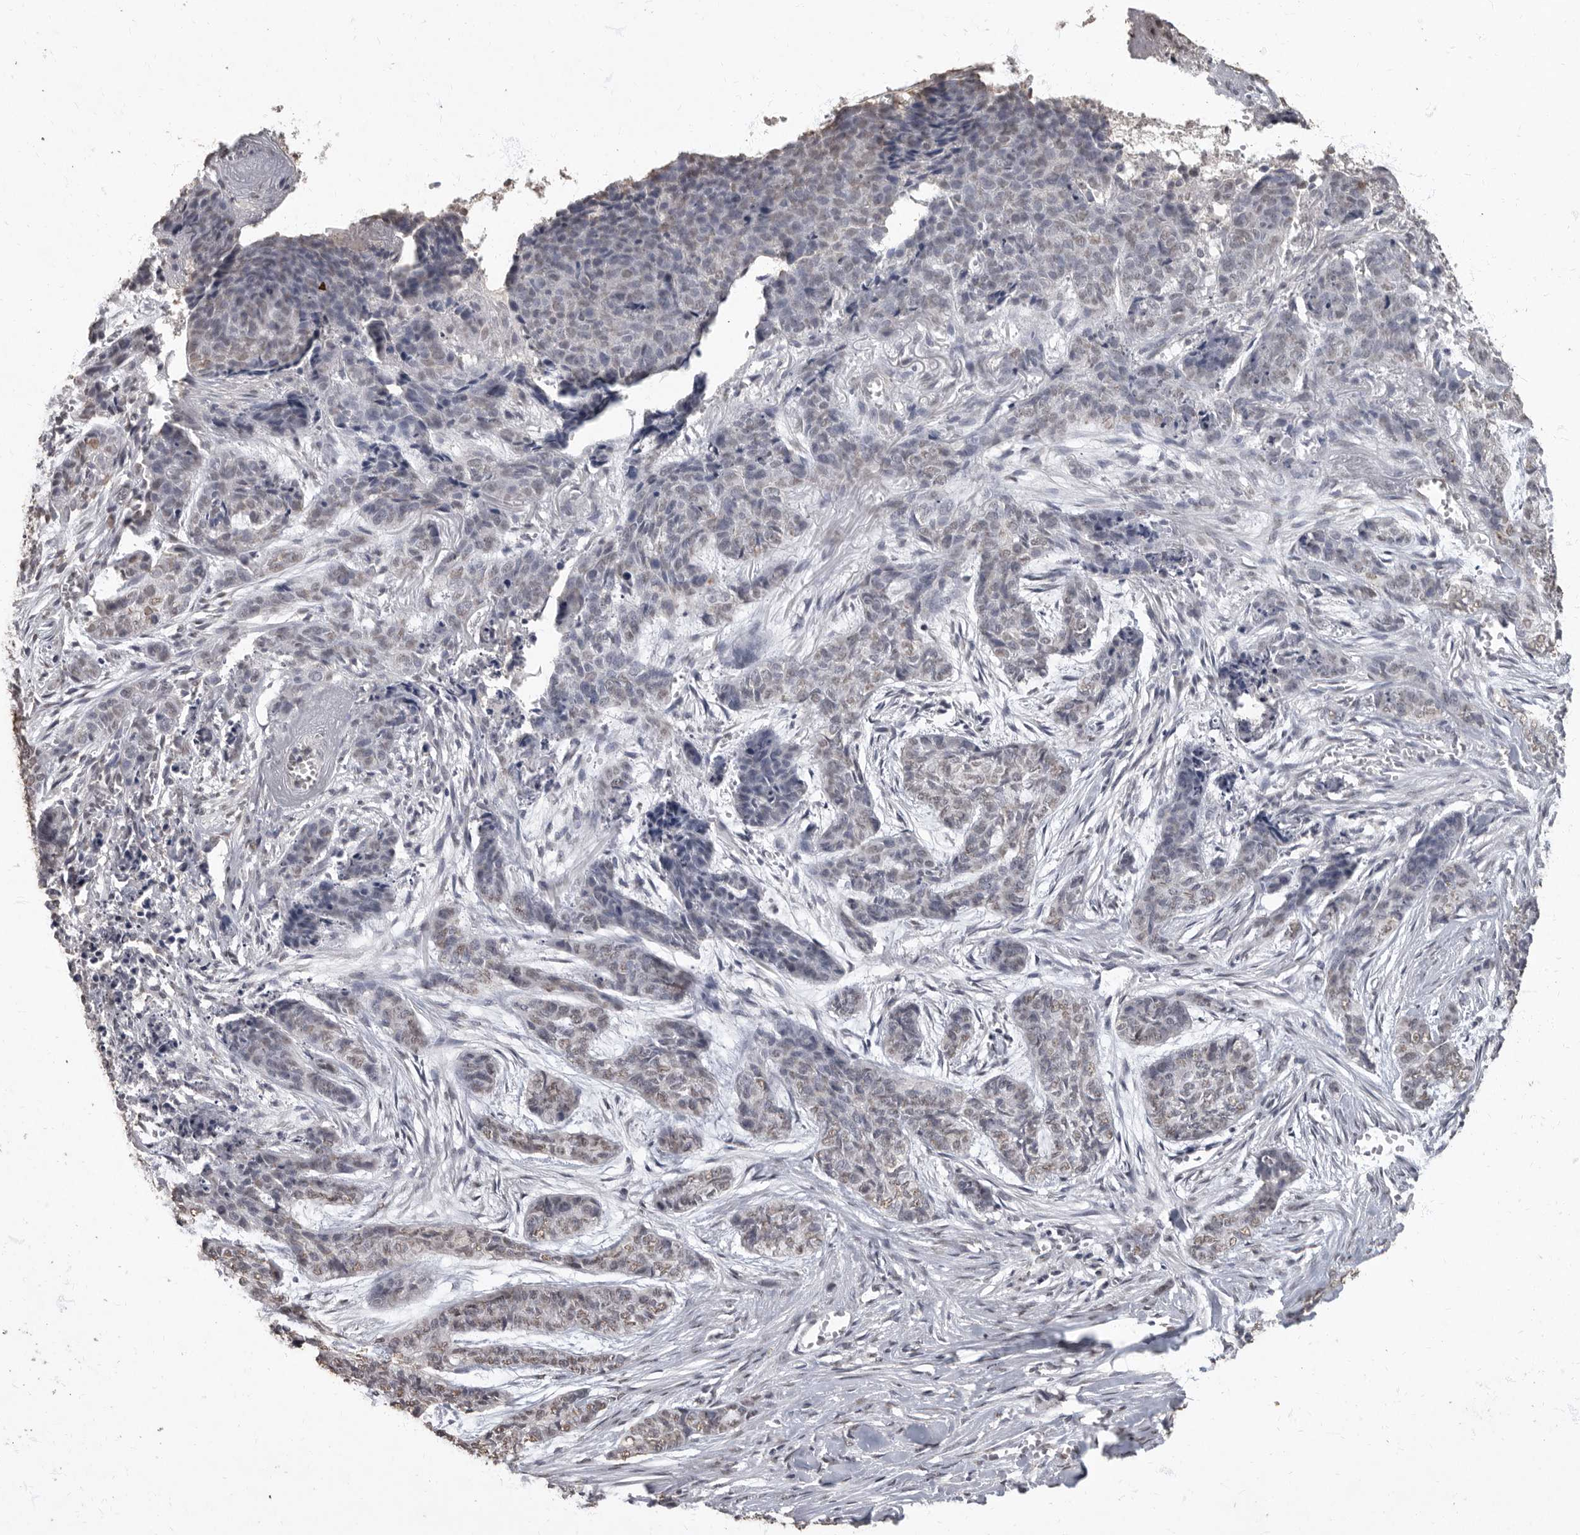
{"staining": {"intensity": "weak", "quantity": "25%-75%", "location": "nuclear"}, "tissue": "skin cancer", "cell_type": "Tumor cells", "image_type": "cancer", "snomed": [{"axis": "morphology", "description": "Basal cell carcinoma"}, {"axis": "topography", "description": "Skin"}], "caption": "Weak nuclear staining for a protein is seen in approximately 25%-75% of tumor cells of basal cell carcinoma (skin) using immunohistochemistry.", "gene": "NBL1", "patient": {"sex": "female", "age": 64}}